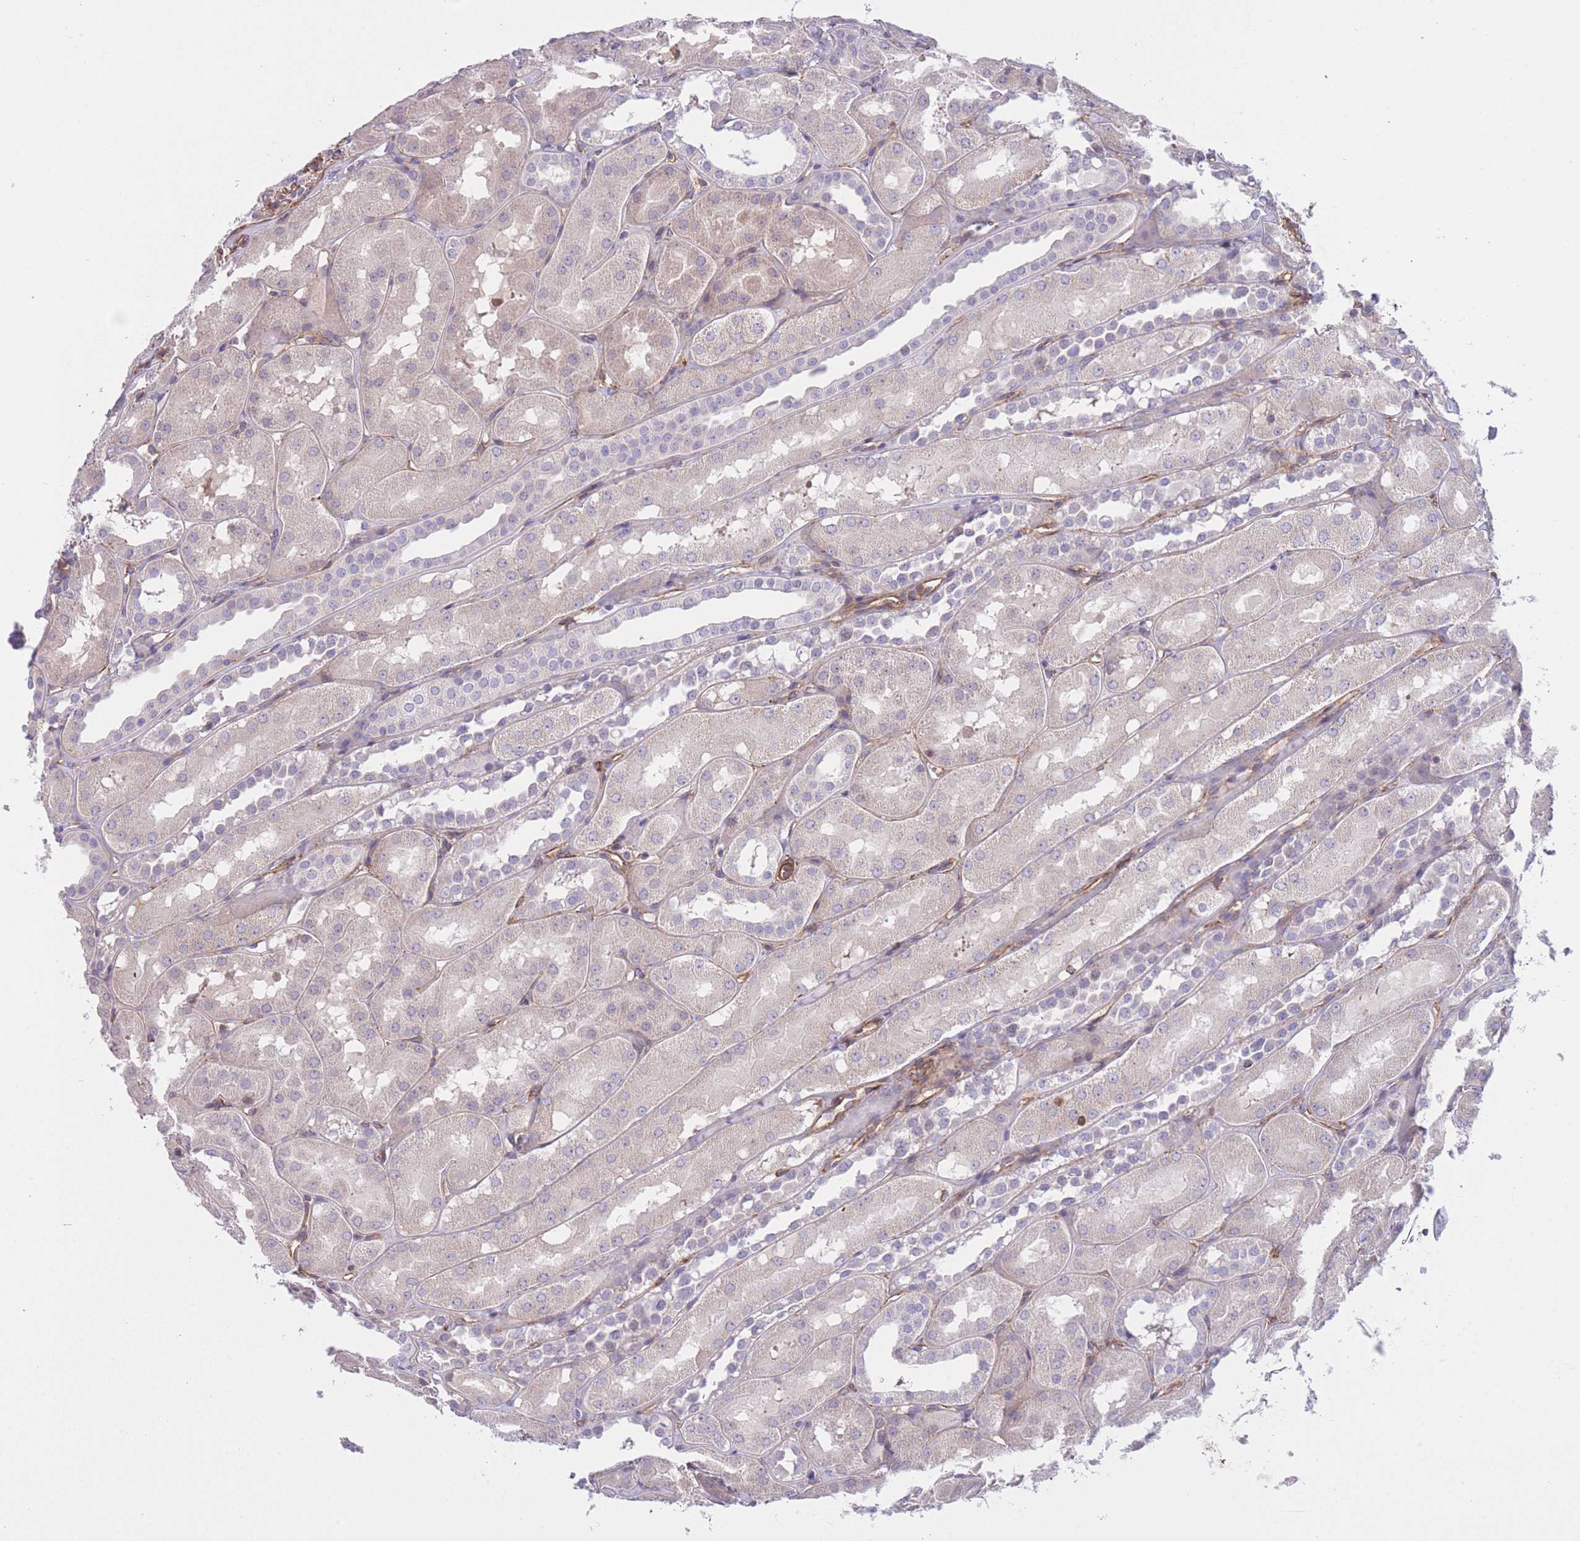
{"staining": {"intensity": "moderate", "quantity": "25%-75%", "location": "cytoplasmic/membranous"}, "tissue": "kidney", "cell_type": "Cells in glomeruli", "image_type": "normal", "snomed": [{"axis": "morphology", "description": "Normal tissue, NOS"}, {"axis": "topography", "description": "Kidney"}, {"axis": "topography", "description": "Urinary bladder"}], "caption": "Brown immunohistochemical staining in unremarkable human kidney demonstrates moderate cytoplasmic/membranous staining in about 25%-75% of cells in glomeruli.", "gene": "CDC25B", "patient": {"sex": "male", "age": 16}}